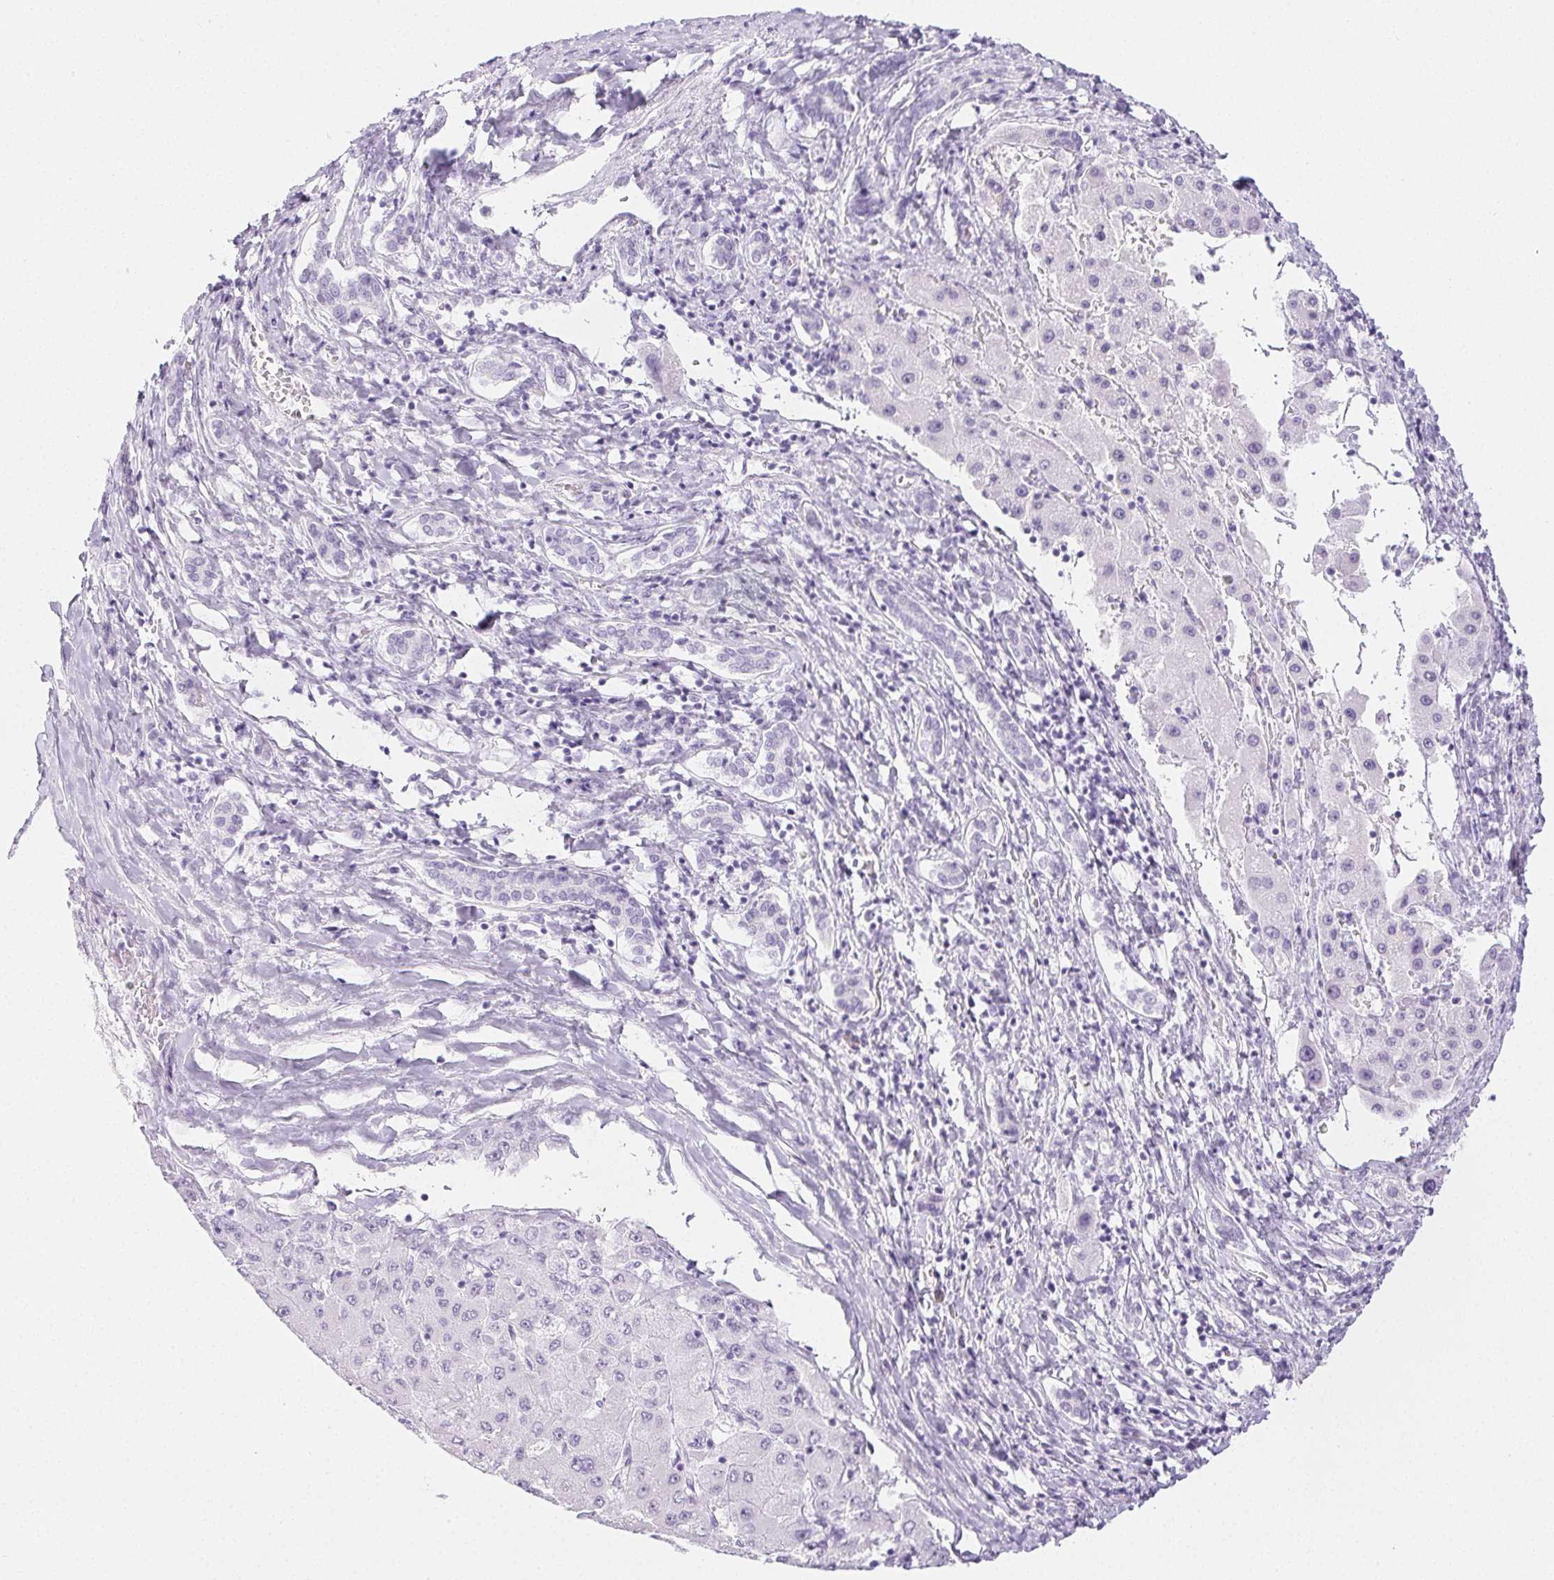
{"staining": {"intensity": "negative", "quantity": "none", "location": "none"}, "tissue": "liver cancer", "cell_type": "Tumor cells", "image_type": "cancer", "snomed": [{"axis": "morphology", "description": "Carcinoma, Hepatocellular, NOS"}, {"axis": "topography", "description": "Liver"}], "caption": "There is no significant positivity in tumor cells of liver cancer (hepatocellular carcinoma).", "gene": "PI3", "patient": {"sex": "male", "age": 40}}